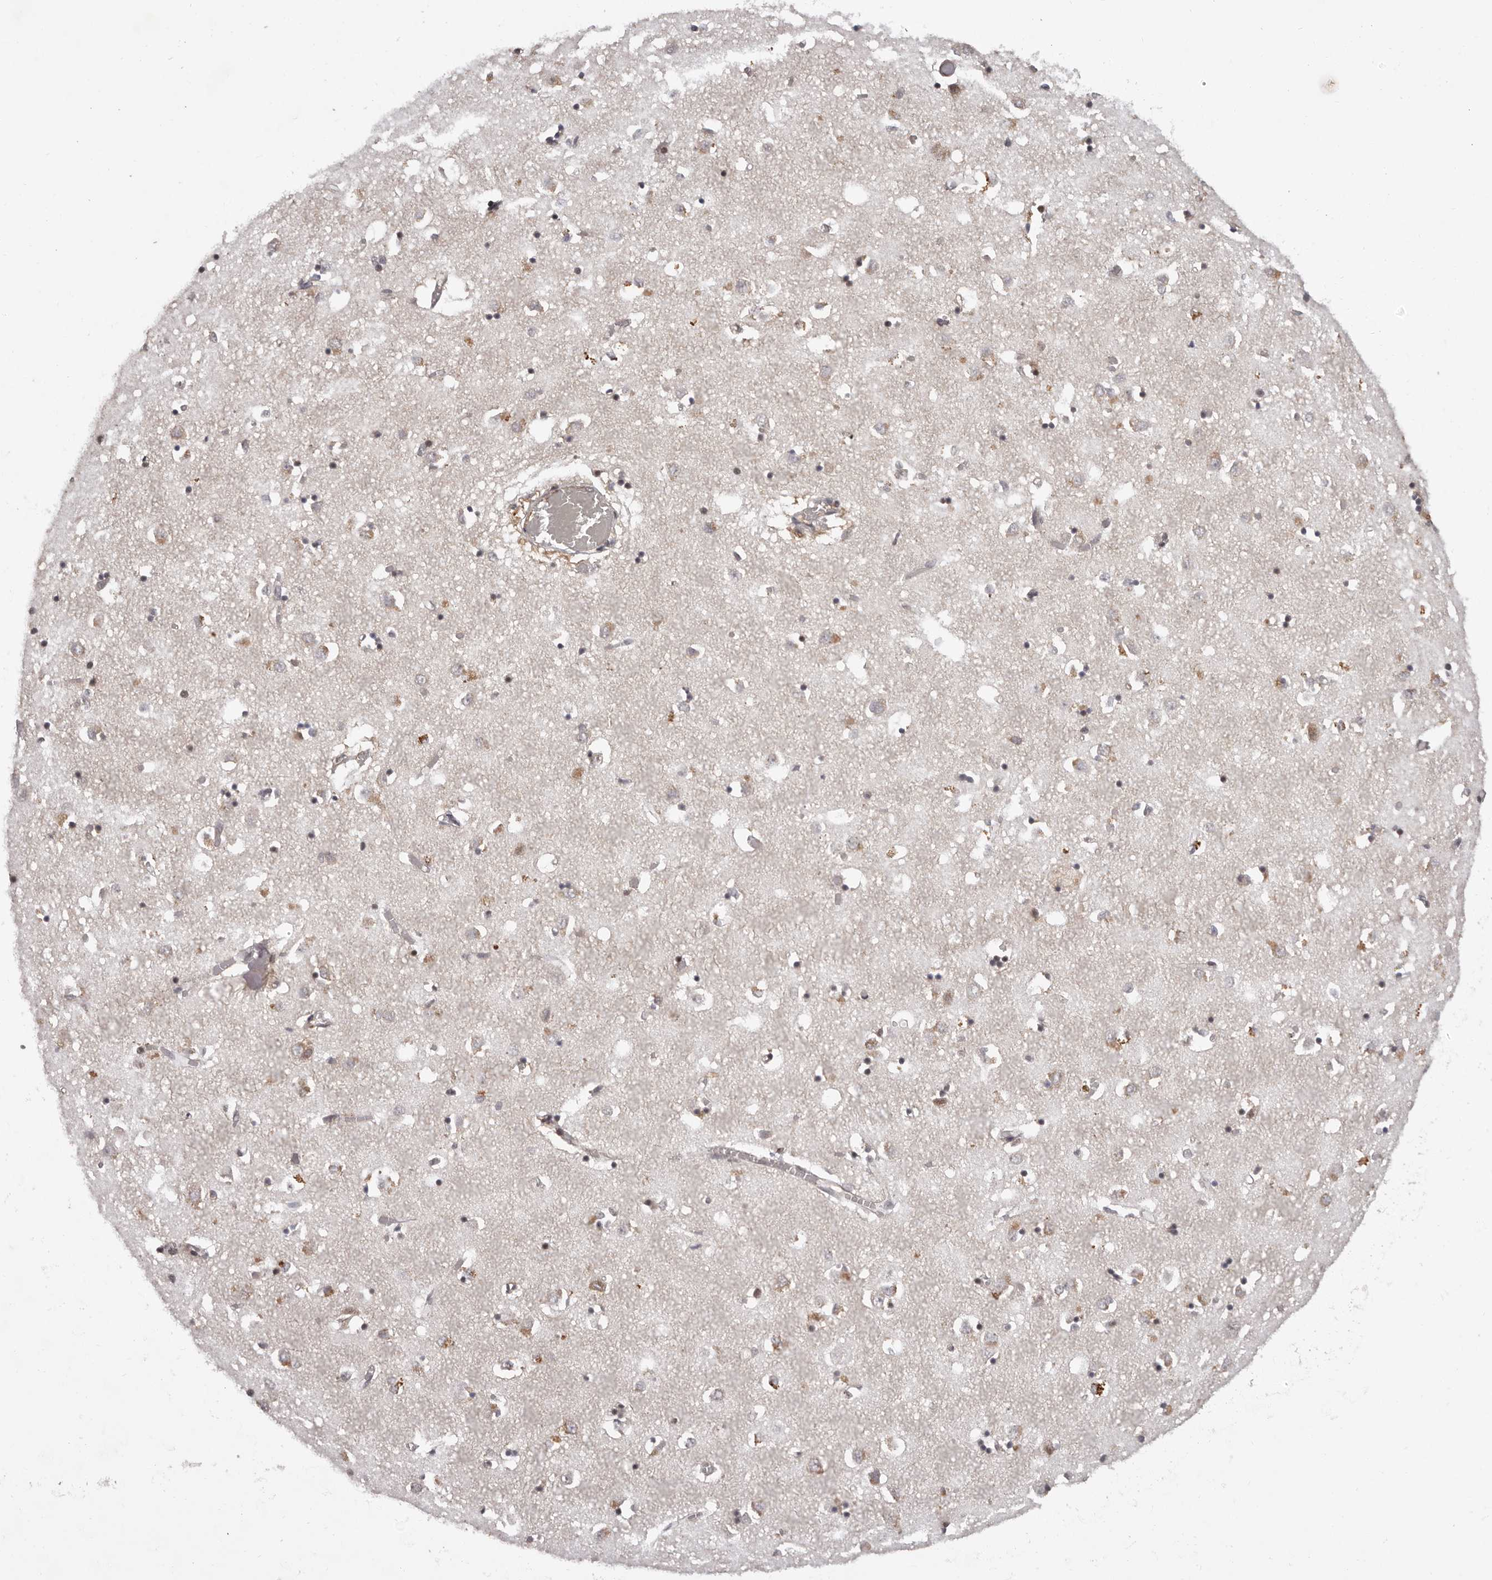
{"staining": {"intensity": "moderate", "quantity": "25%-75%", "location": "cytoplasmic/membranous,nuclear"}, "tissue": "caudate", "cell_type": "Glial cells", "image_type": "normal", "snomed": [{"axis": "morphology", "description": "Normal tissue, NOS"}, {"axis": "topography", "description": "Lateral ventricle wall"}], "caption": "Protein expression by immunohistochemistry (IHC) shows moderate cytoplasmic/membranous,nuclear staining in approximately 25%-75% of glial cells in normal caudate.", "gene": "TBX5", "patient": {"sex": "male", "age": 70}}